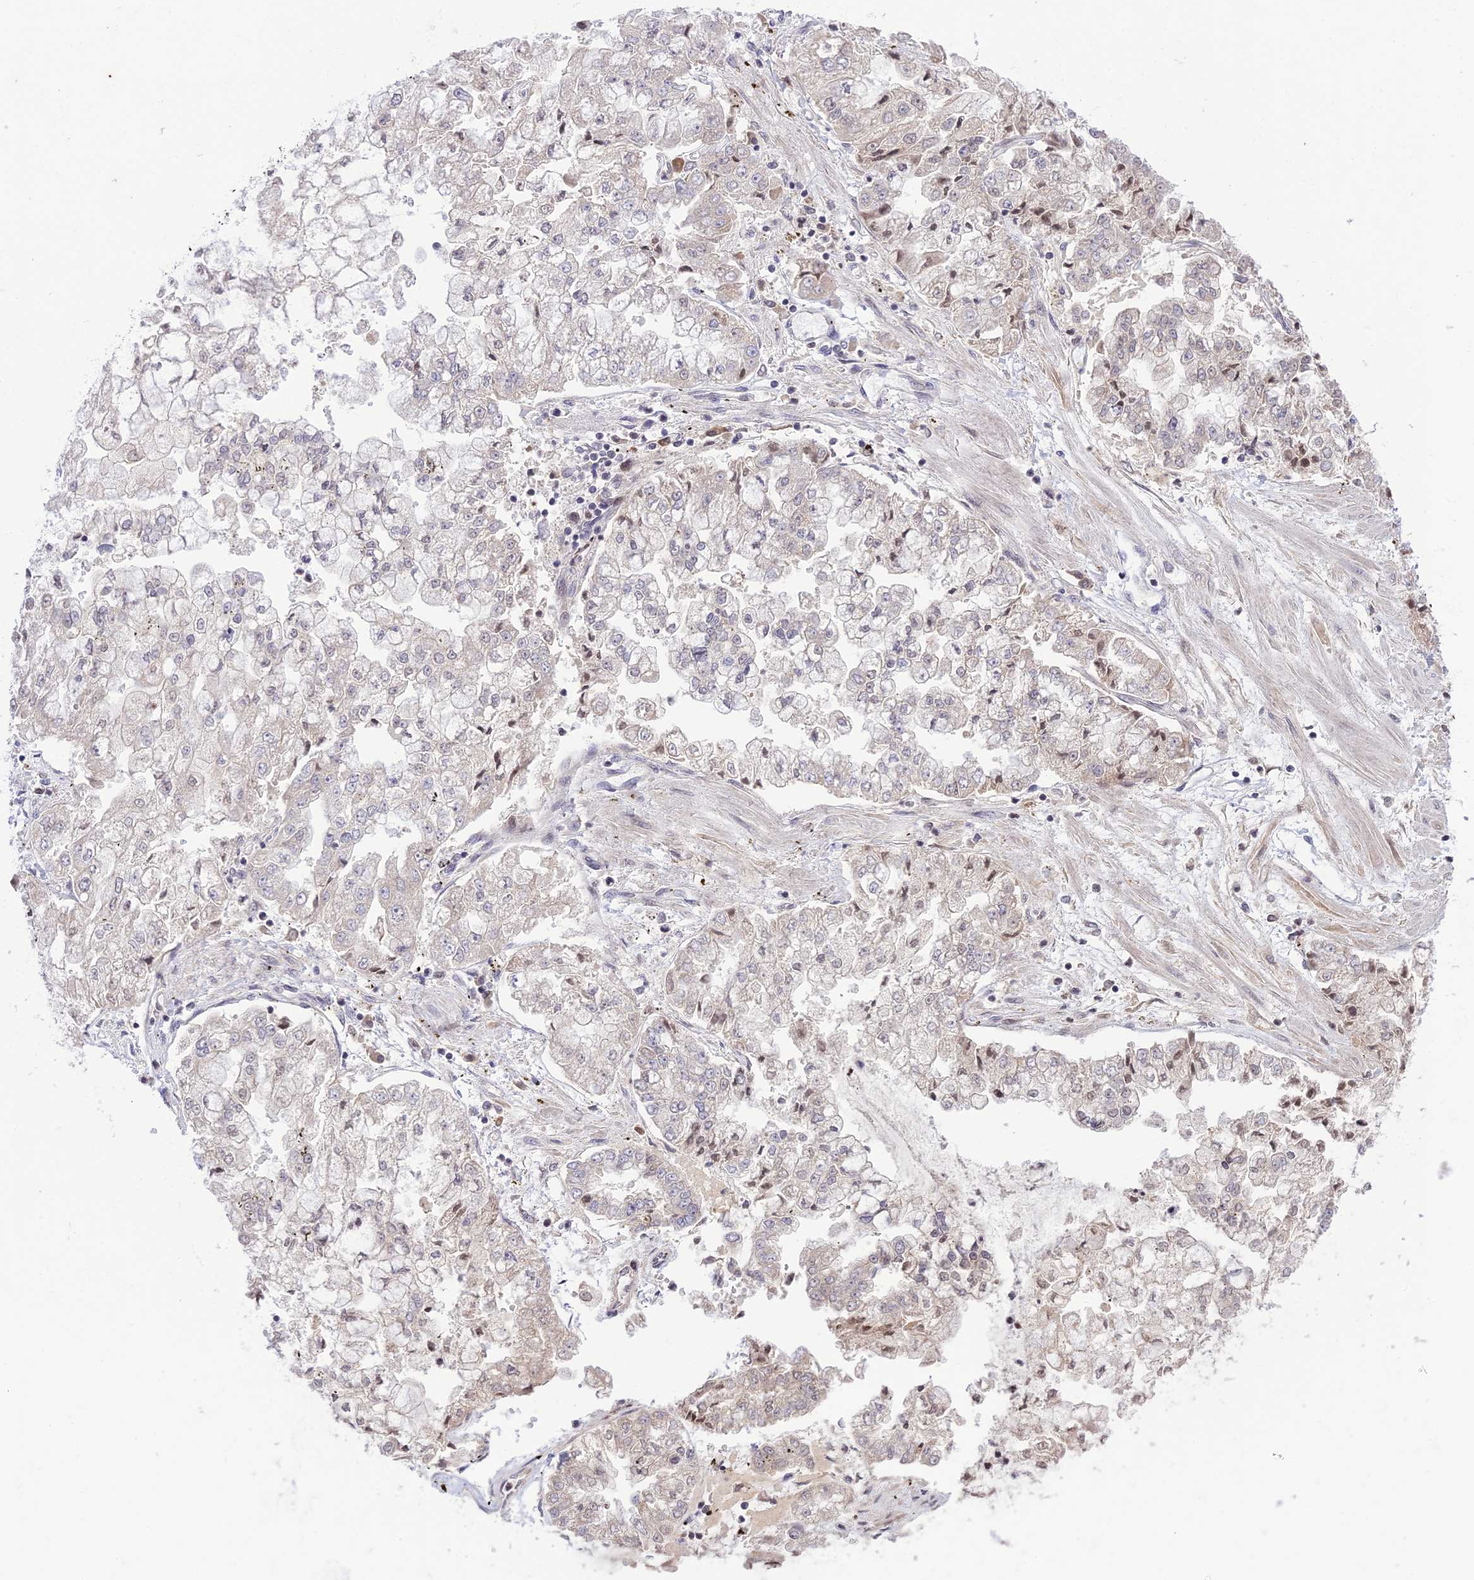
{"staining": {"intensity": "weak", "quantity": "<25%", "location": "nuclear"}, "tissue": "stomach cancer", "cell_type": "Tumor cells", "image_type": "cancer", "snomed": [{"axis": "morphology", "description": "Adenocarcinoma, NOS"}, {"axis": "topography", "description": "Stomach"}], "caption": "DAB immunohistochemical staining of stomach cancer exhibits no significant staining in tumor cells. The staining was performed using DAB (3,3'-diaminobenzidine) to visualize the protein expression in brown, while the nuclei were stained in blue with hematoxylin (Magnification: 20x).", "gene": "TEKT1", "patient": {"sex": "male", "age": 76}}